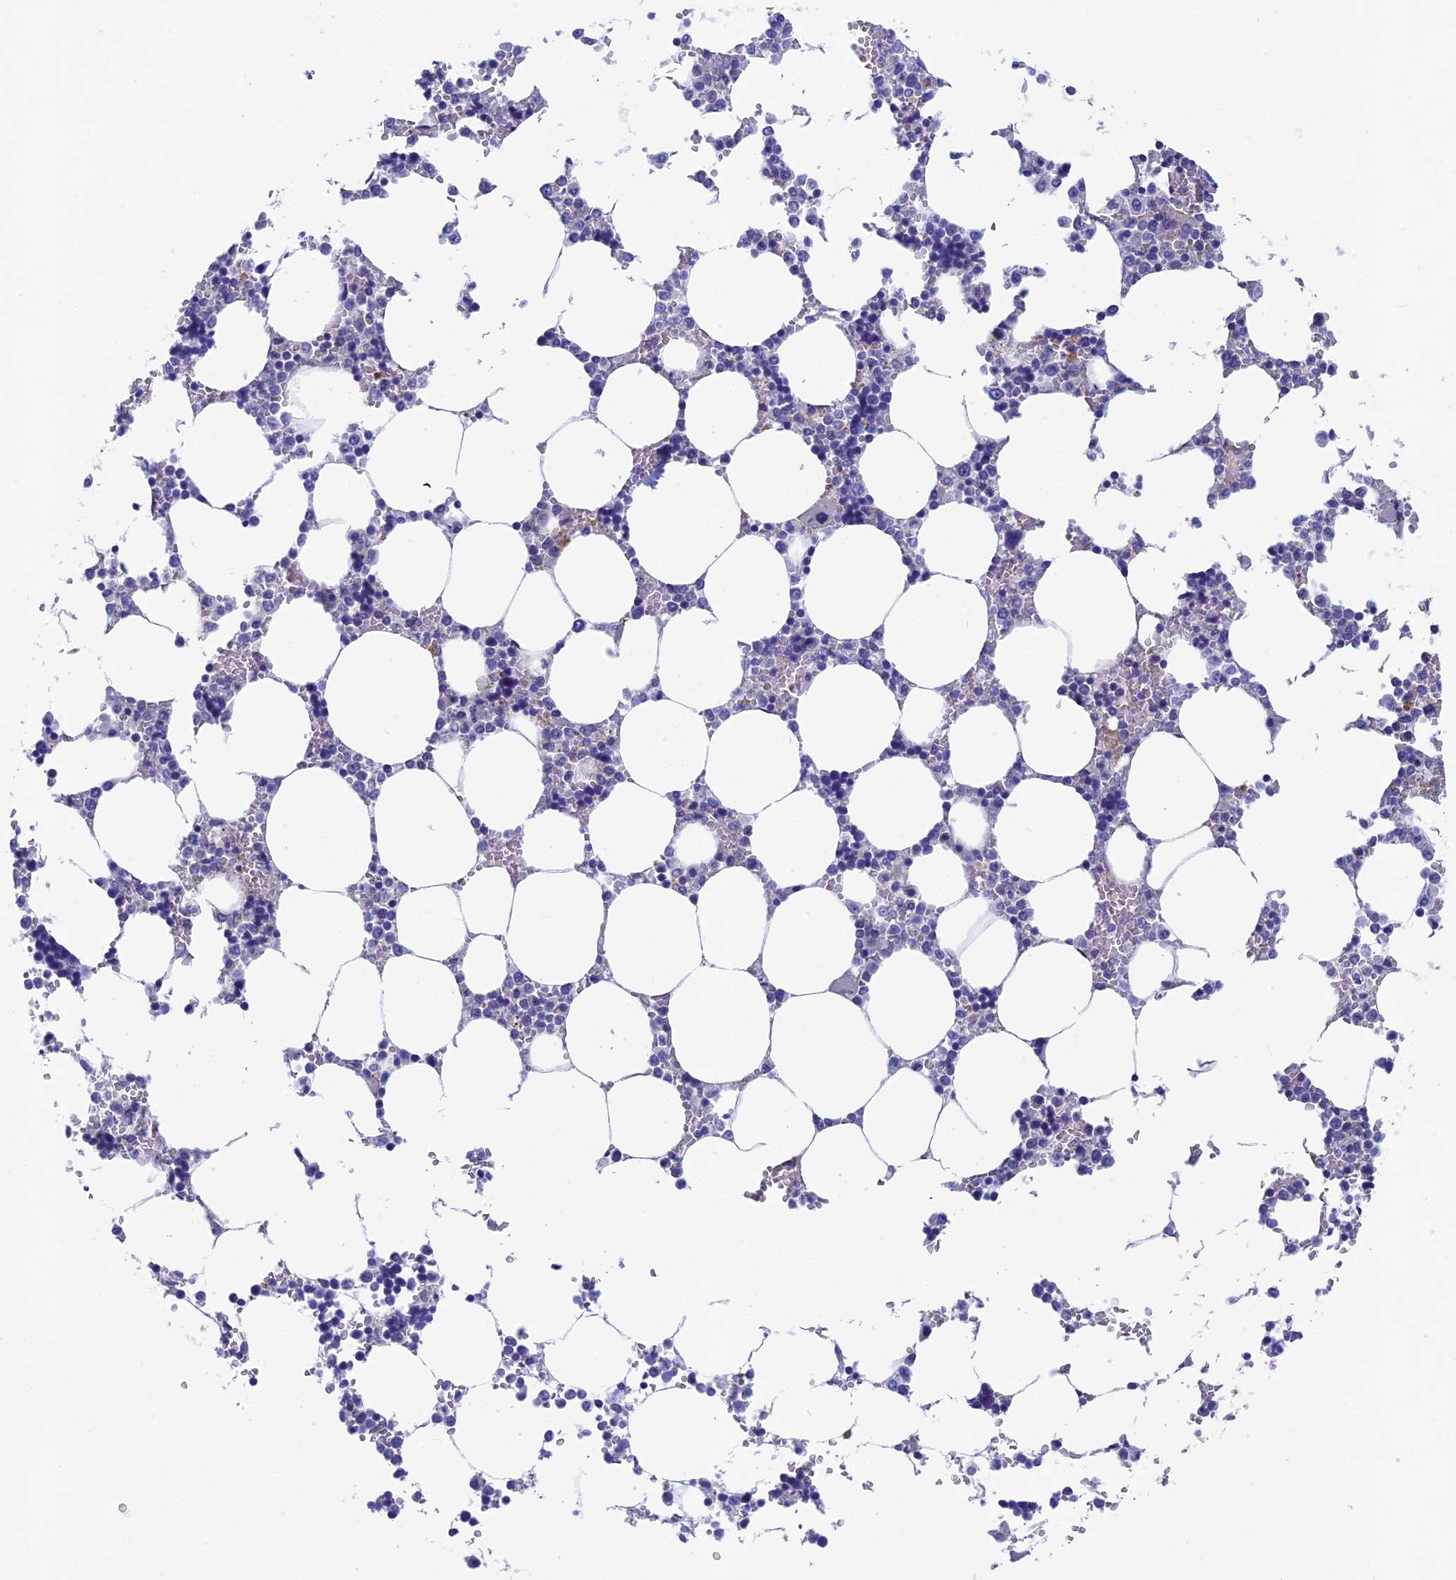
{"staining": {"intensity": "weak", "quantity": "<25%", "location": "cytoplasmic/membranous"}, "tissue": "bone marrow", "cell_type": "Hematopoietic cells", "image_type": "normal", "snomed": [{"axis": "morphology", "description": "Normal tissue, NOS"}, {"axis": "topography", "description": "Bone marrow"}], "caption": "Protein analysis of normal bone marrow displays no significant positivity in hematopoietic cells. The staining was performed using DAB to visualize the protein expression in brown, while the nuclei were stained in blue with hematoxylin (Magnification: 20x).", "gene": "ADH7", "patient": {"sex": "male", "age": 64}}